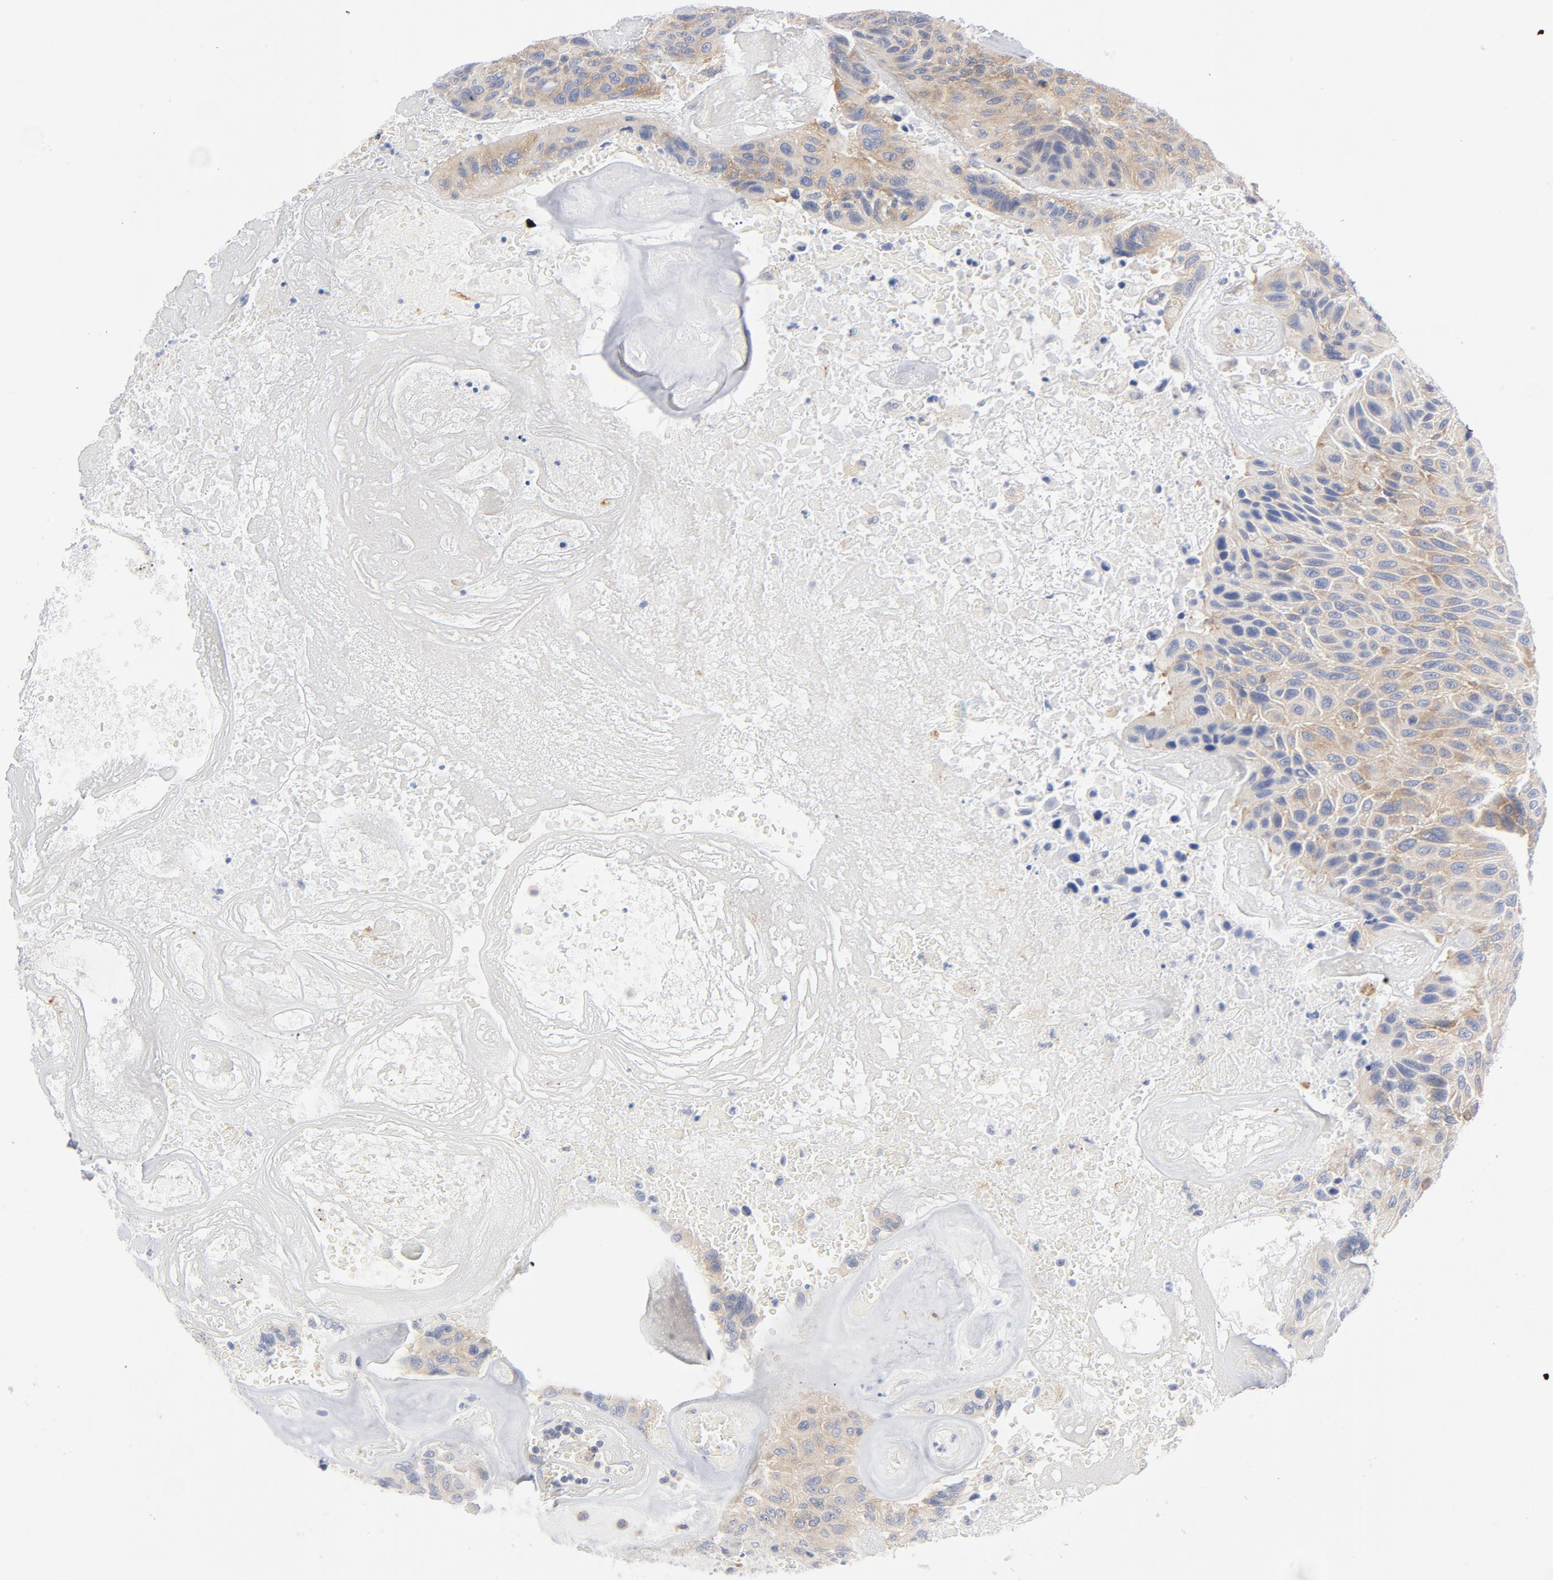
{"staining": {"intensity": "moderate", "quantity": "<25%", "location": "cytoplasmic/membranous"}, "tissue": "urothelial cancer", "cell_type": "Tumor cells", "image_type": "cancer", "snomed": [{"axis": "morphology", "description": "Urothelial carcinoma, High grade"}, {"axis": "topography", "description": "Urinary bladder"}], "caption": "This micrograph displays IHC staining of human urothelial carcinoma (high-grade), with low moderate cytoplasmic/membranous positivity in approximately <25% of tumor cells.", "gene": "CD86", "patient": {"sex": "male", "age": 66}}